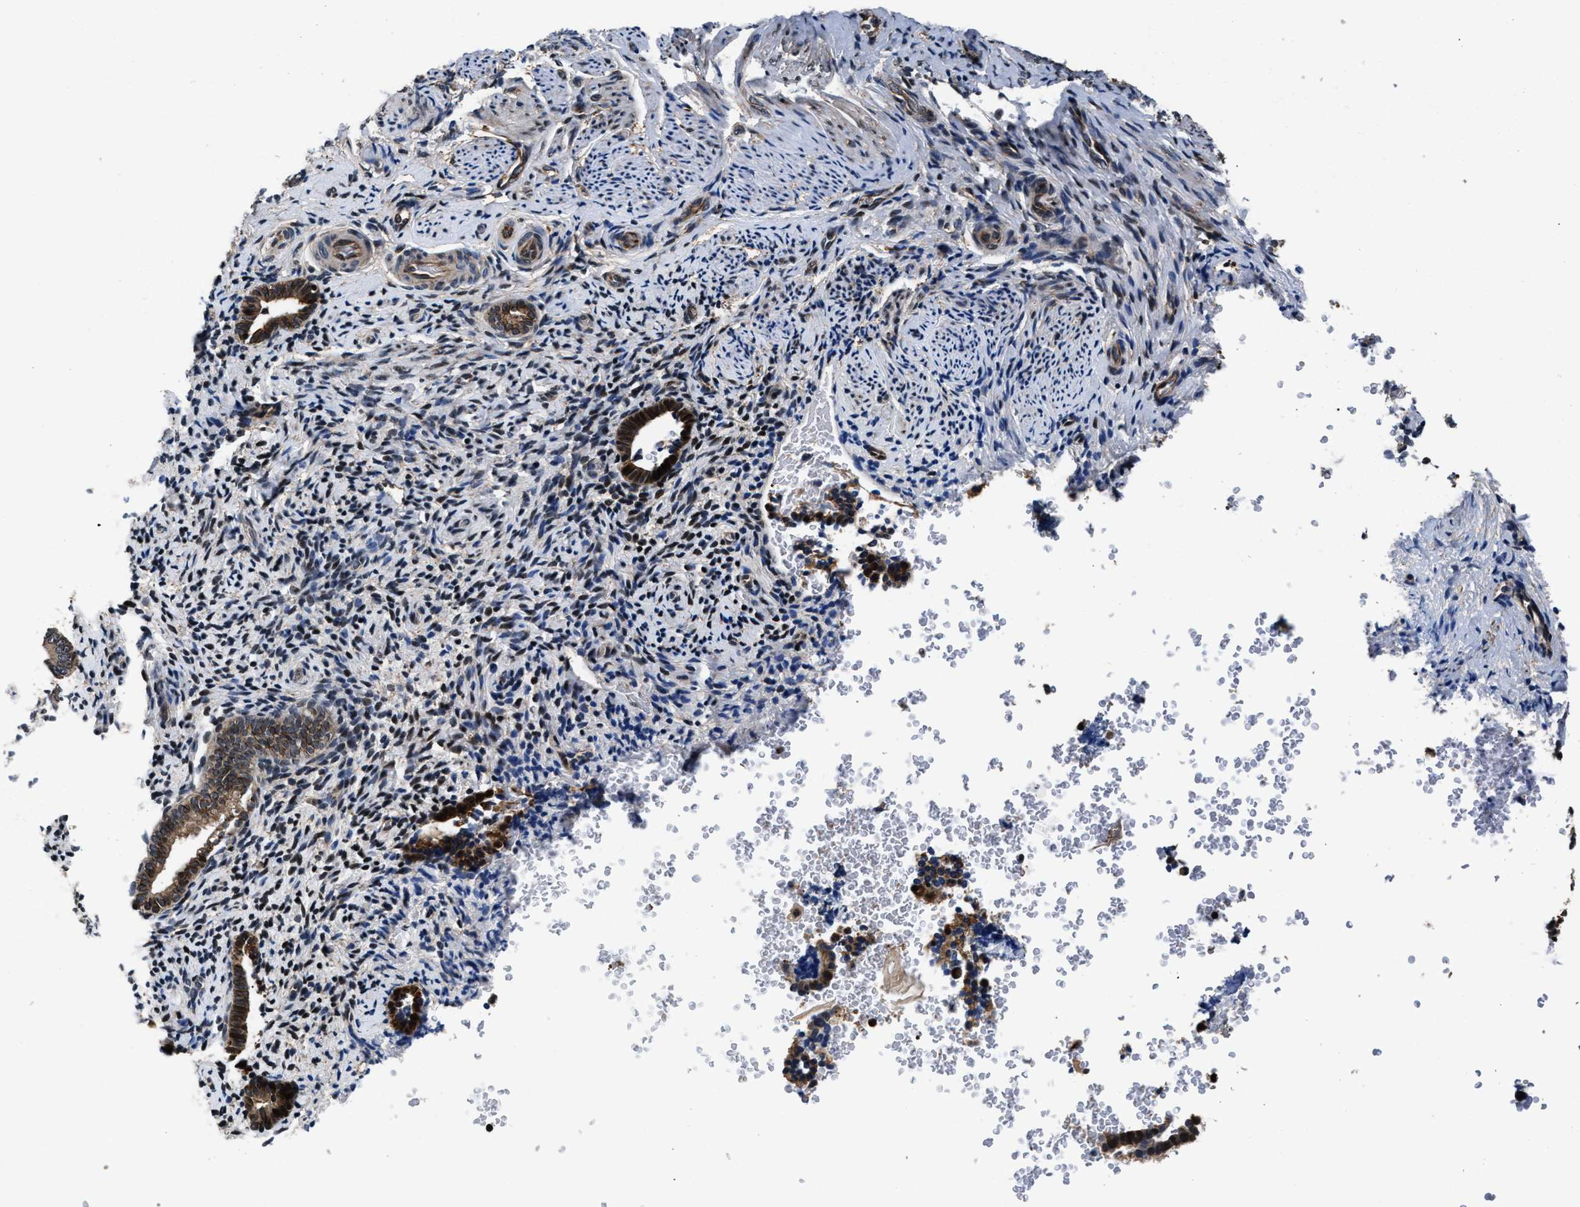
{"staining": {"intensity": "weak", "quantity": "<25%", "location": "cytoplasmic/membranous"}, "tissue": "endometrium", "cell_type": "Cells in endometrial stroma", "image_type": "normal", "snomed": [{"axis": "morphology", "description": "Normal tissue, NOS"}, {"axis": "topography", "description": "Endometrium"}], "caption": "Photomicrograph shows no protein expression in cells in endometrial stroma of unremarkable endometrium. Brightfield microscopy of IHC stained with DAB (brown) and hematoxylin (blue), captured at high magnification.", "gene": "RBM33", "patient": {"sex": "female", "age": 51}}